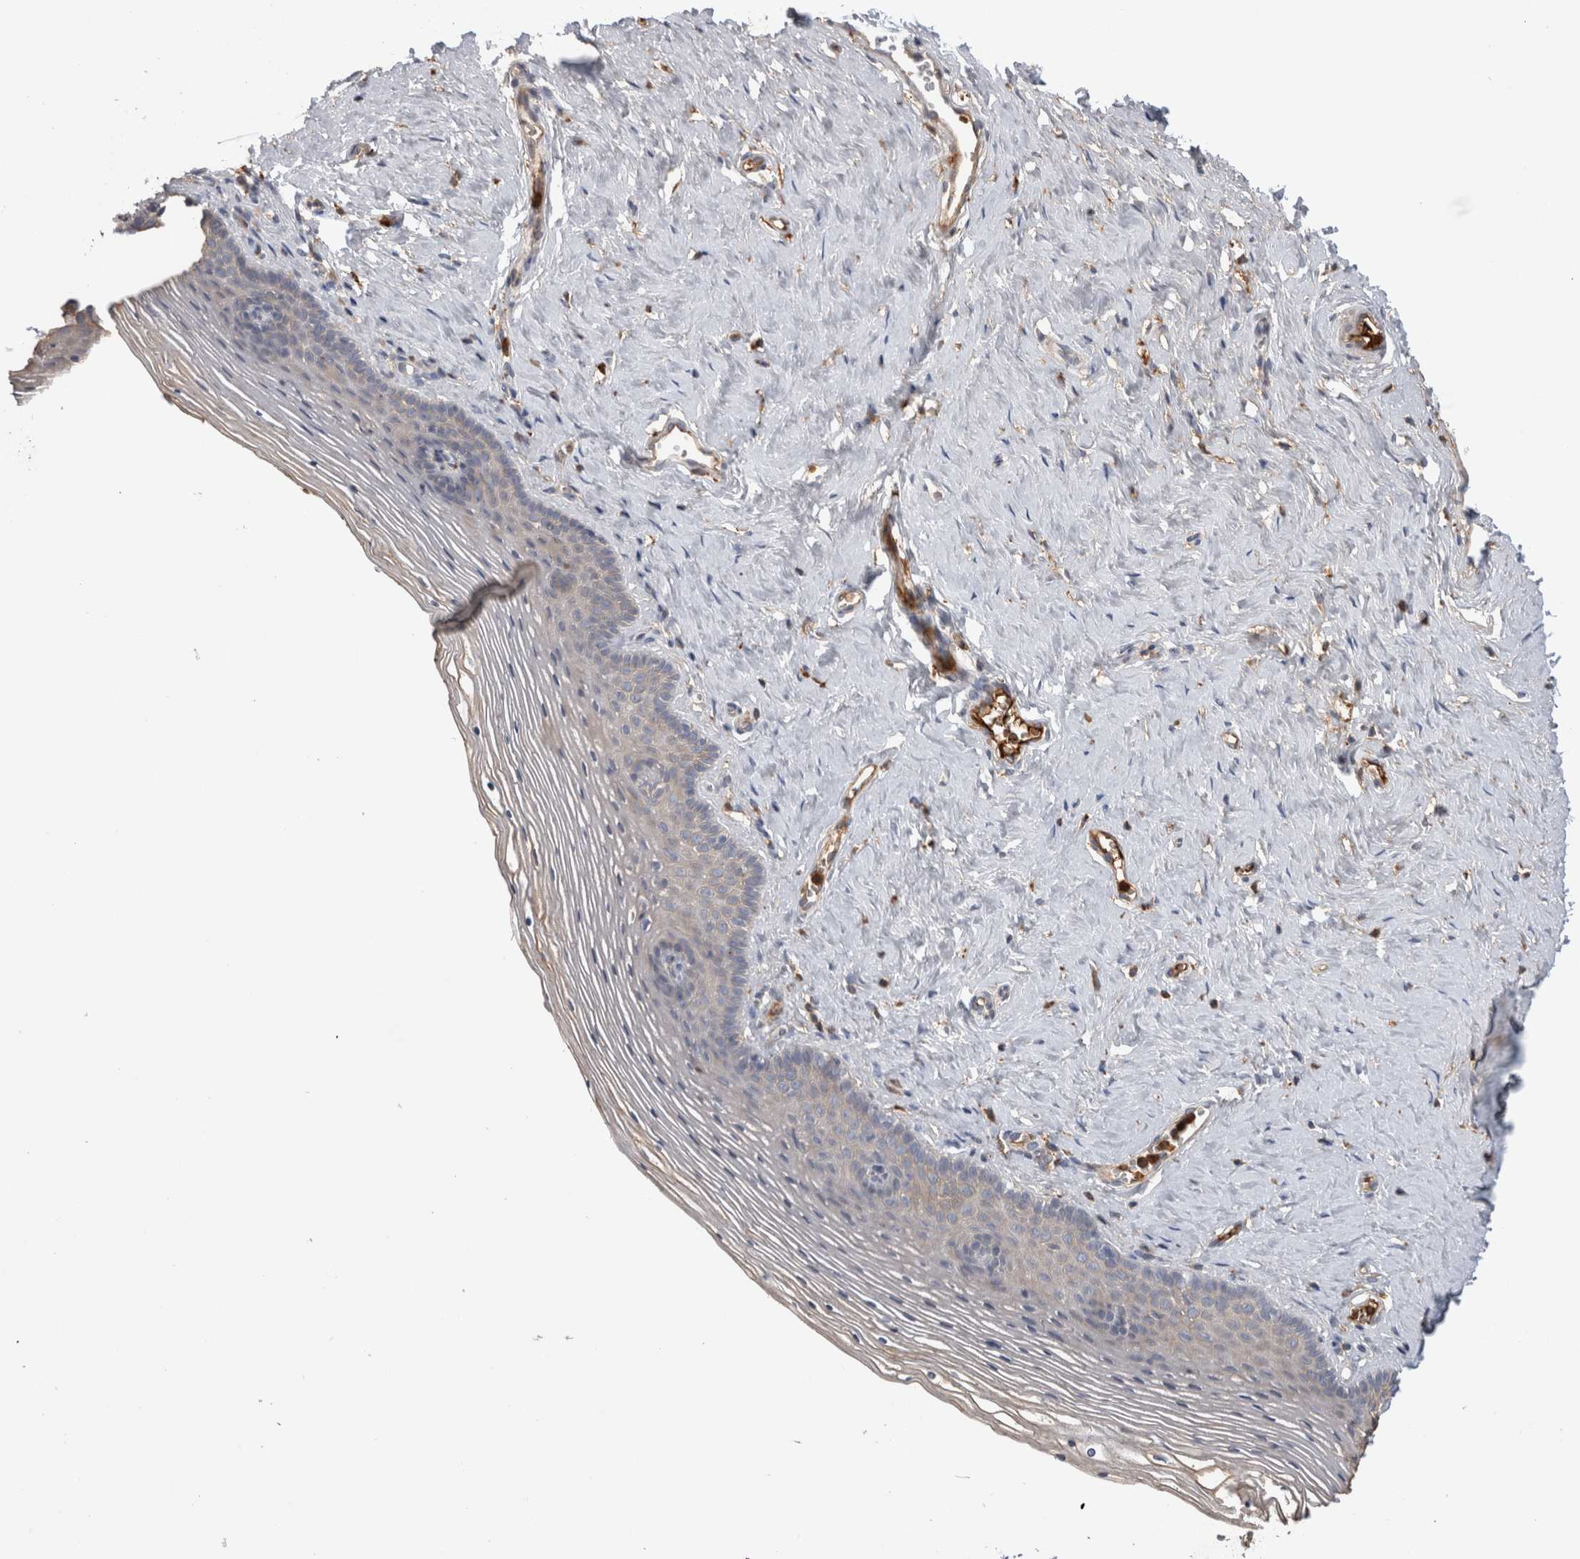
{"staining": {"intensity": "negative", "quantity": "none", "location": "none"}, "tissue": "vagina", "cell_type": "Squamous epithelial cells", "image_type": "normal", "snomed": [{"axis": "morphology", "description": "Normal tissue, NOS"}, {"axis": "topography", "description": "Vagina"}], "caption": "Micrograph shows no protein positivity in squamous epithelial cells of normal vagina.", "gene": "TBCE", "patient": {"sex": "female", "age": 32}}